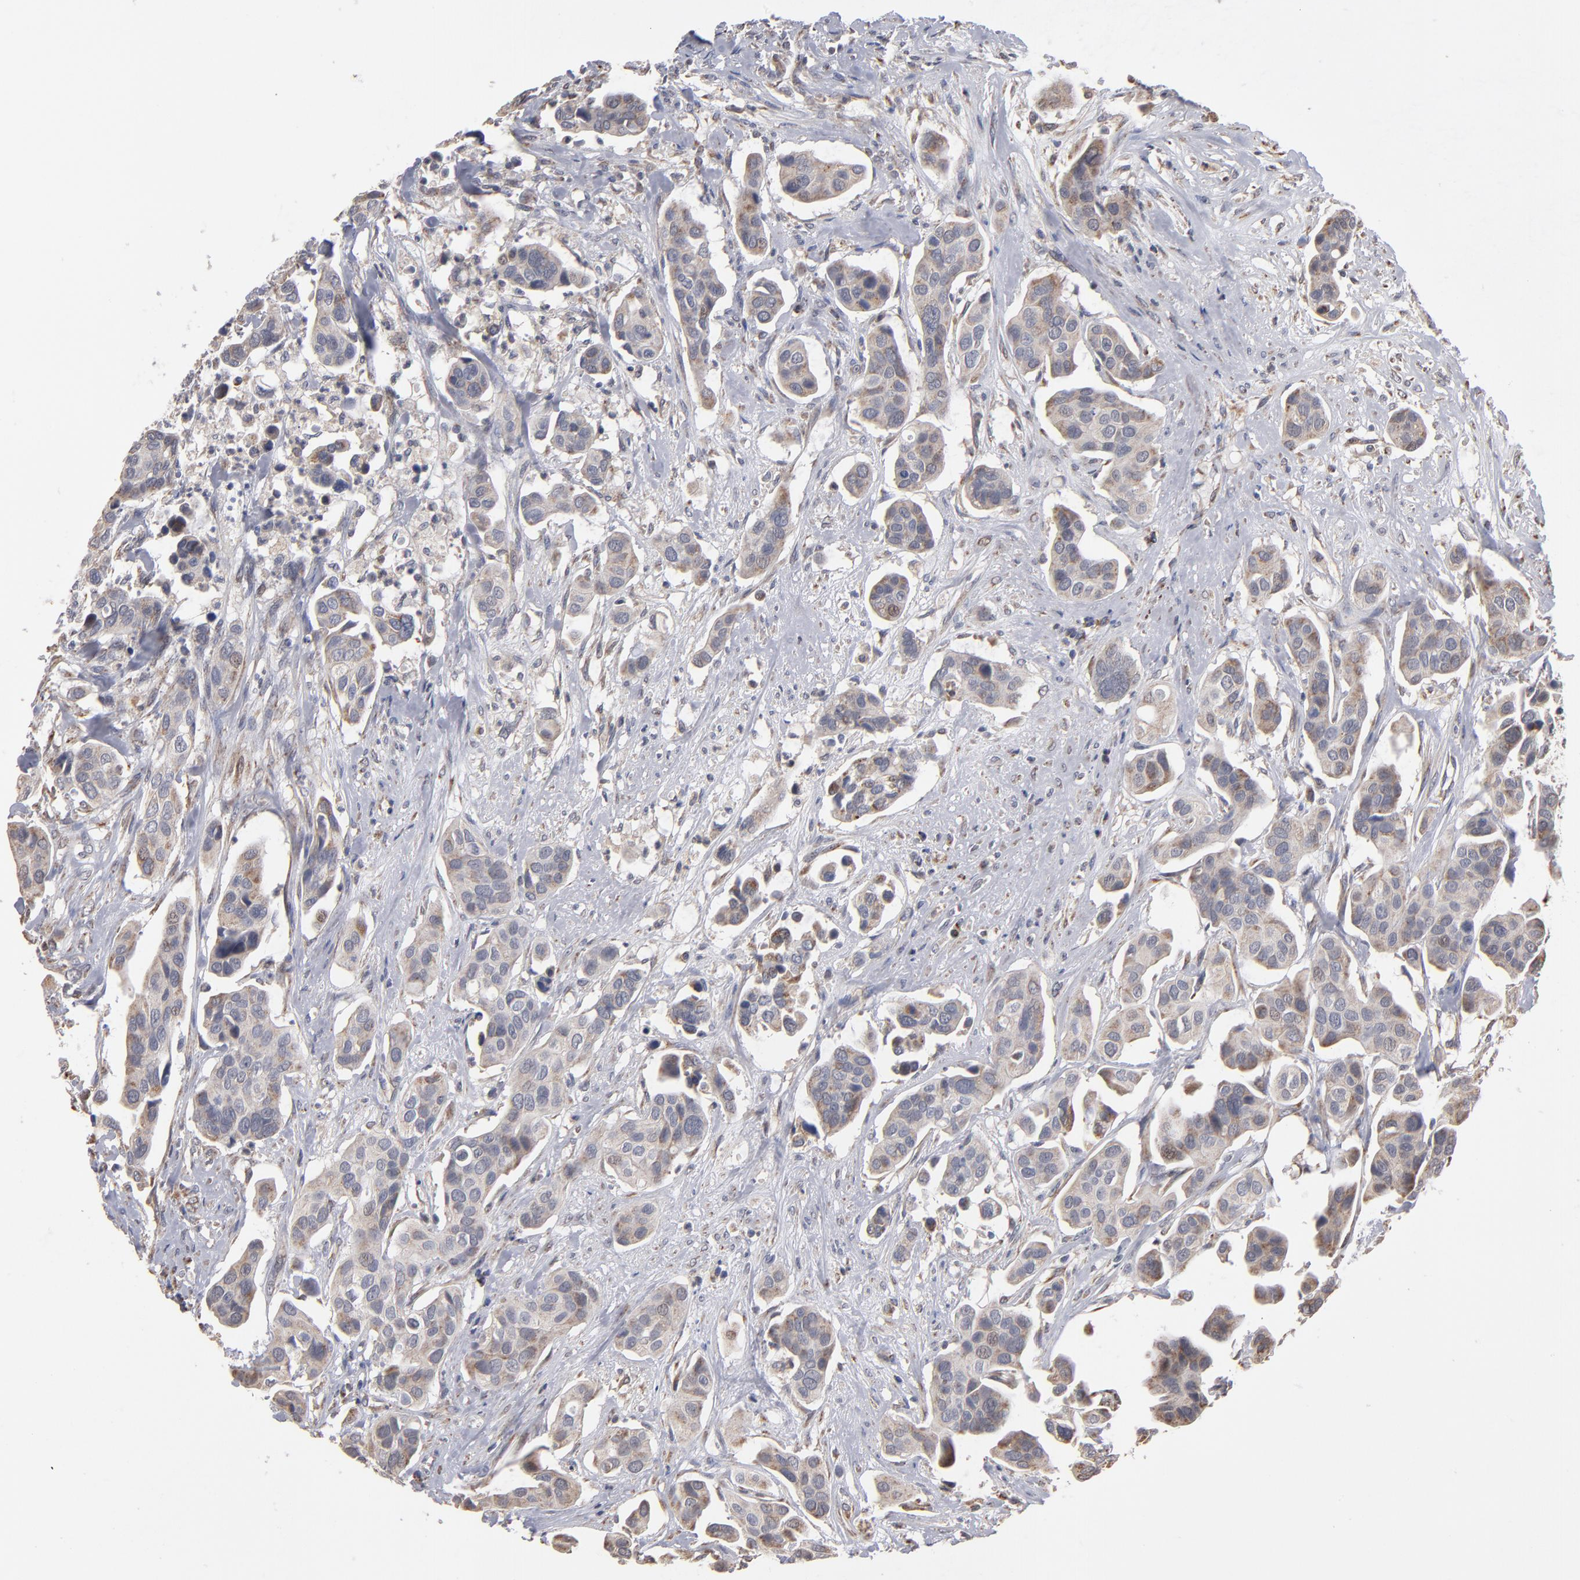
{"staining": {"intensity": "weak", "quantity": ">75%", "location": "cytoplasmic/membranous"}, "tissue": "urothelial cancer", "cell_type": "Tumor cells", "image_type": "cancer", "snomed": [{"axis": "morphology", "description": "Adenocarcinoma, NOS"}, {"axis": "topography", "description": "Urinary bladder"}], "caption": "Immunohistochemical staining of human adenocarcinoma shows weak cytoplasmic/membranous protein positivity in approximately >75% of tumor cells. The staining was performed using DAB (3,3'-diaminobenzidine) to visualize the protein expression in brown, while the nuclei were stained in blue with hematoxylin (Magnification: 20x).", "gene": "MIPOL1", "patient": {"sex": "male", "age": 61}}